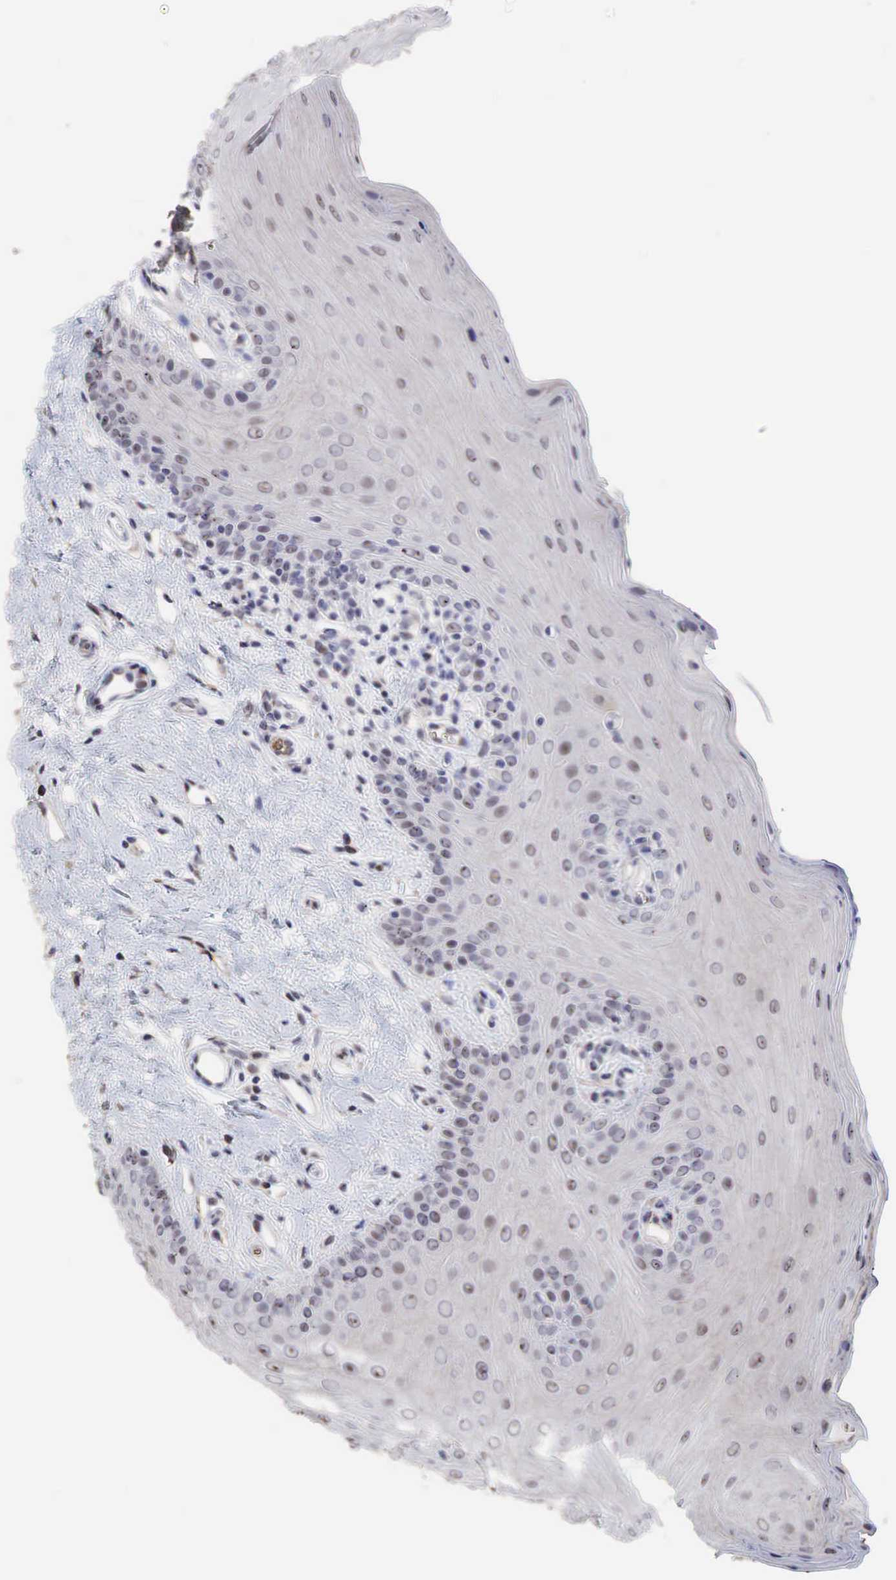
{"staining": {"intensity": "moderate", "quantity": "25%-75%", "location": "nuclear"}, "tissue": "oral mucosa", "cell_type": "Squamous epithelial cells", "image_type": "normal", "snomed": [{"axis": "morphology", "description": "Normal tissue, NOS"}, {"axis": "topography", "description": "Oral tissue"}], "caption": "Brown immunohistochemical staining in benign oral mucosa demonstrates moderate nuclear positivity in approximately 25%-75% of squamous epithelial cells.", "gene": "DKC1", "patient": {"sex": "male", "age": 14}}